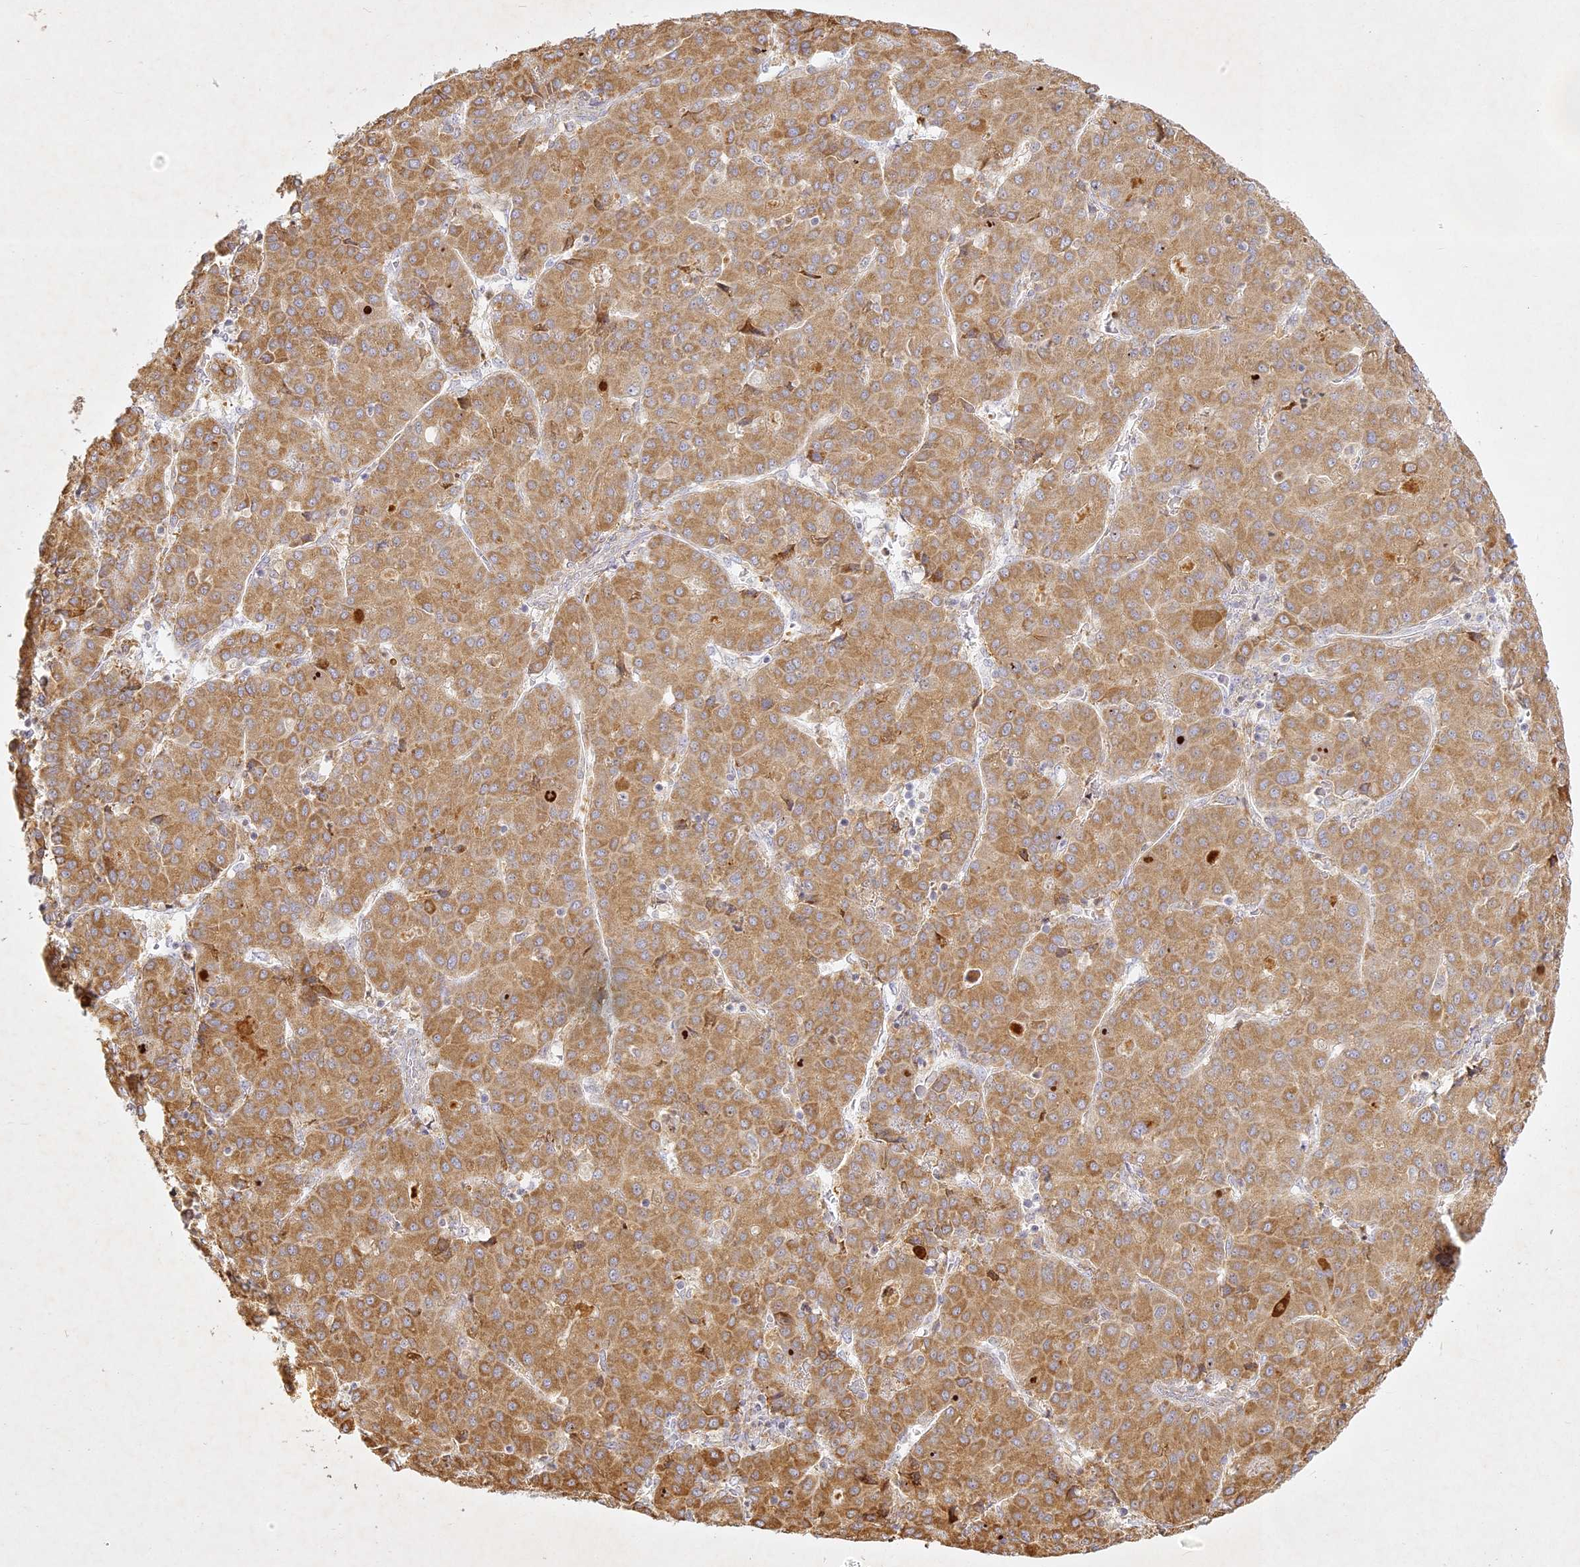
{"staining": {"intensity": "moderate", "quantity": ">75%", "location": "cytoplasmic/membranous"}, "tissue": "liver cancer", "cell_type": "Tumor cells", "image_type": "cancer", "snomed": [{"axis": "morphology", "description": "Carcinoma, Hepatocellular, NOS"}, {"axis": "topography", "description": "Liver"}], "caption": "Liver cancer stained for a protein (brown) shows moderate cytoplasmic/membranous positive expression in approximately >75% of tumor cells.", "gene": "SLC30A5", "patient": {"sex": "male", "age": 65}}